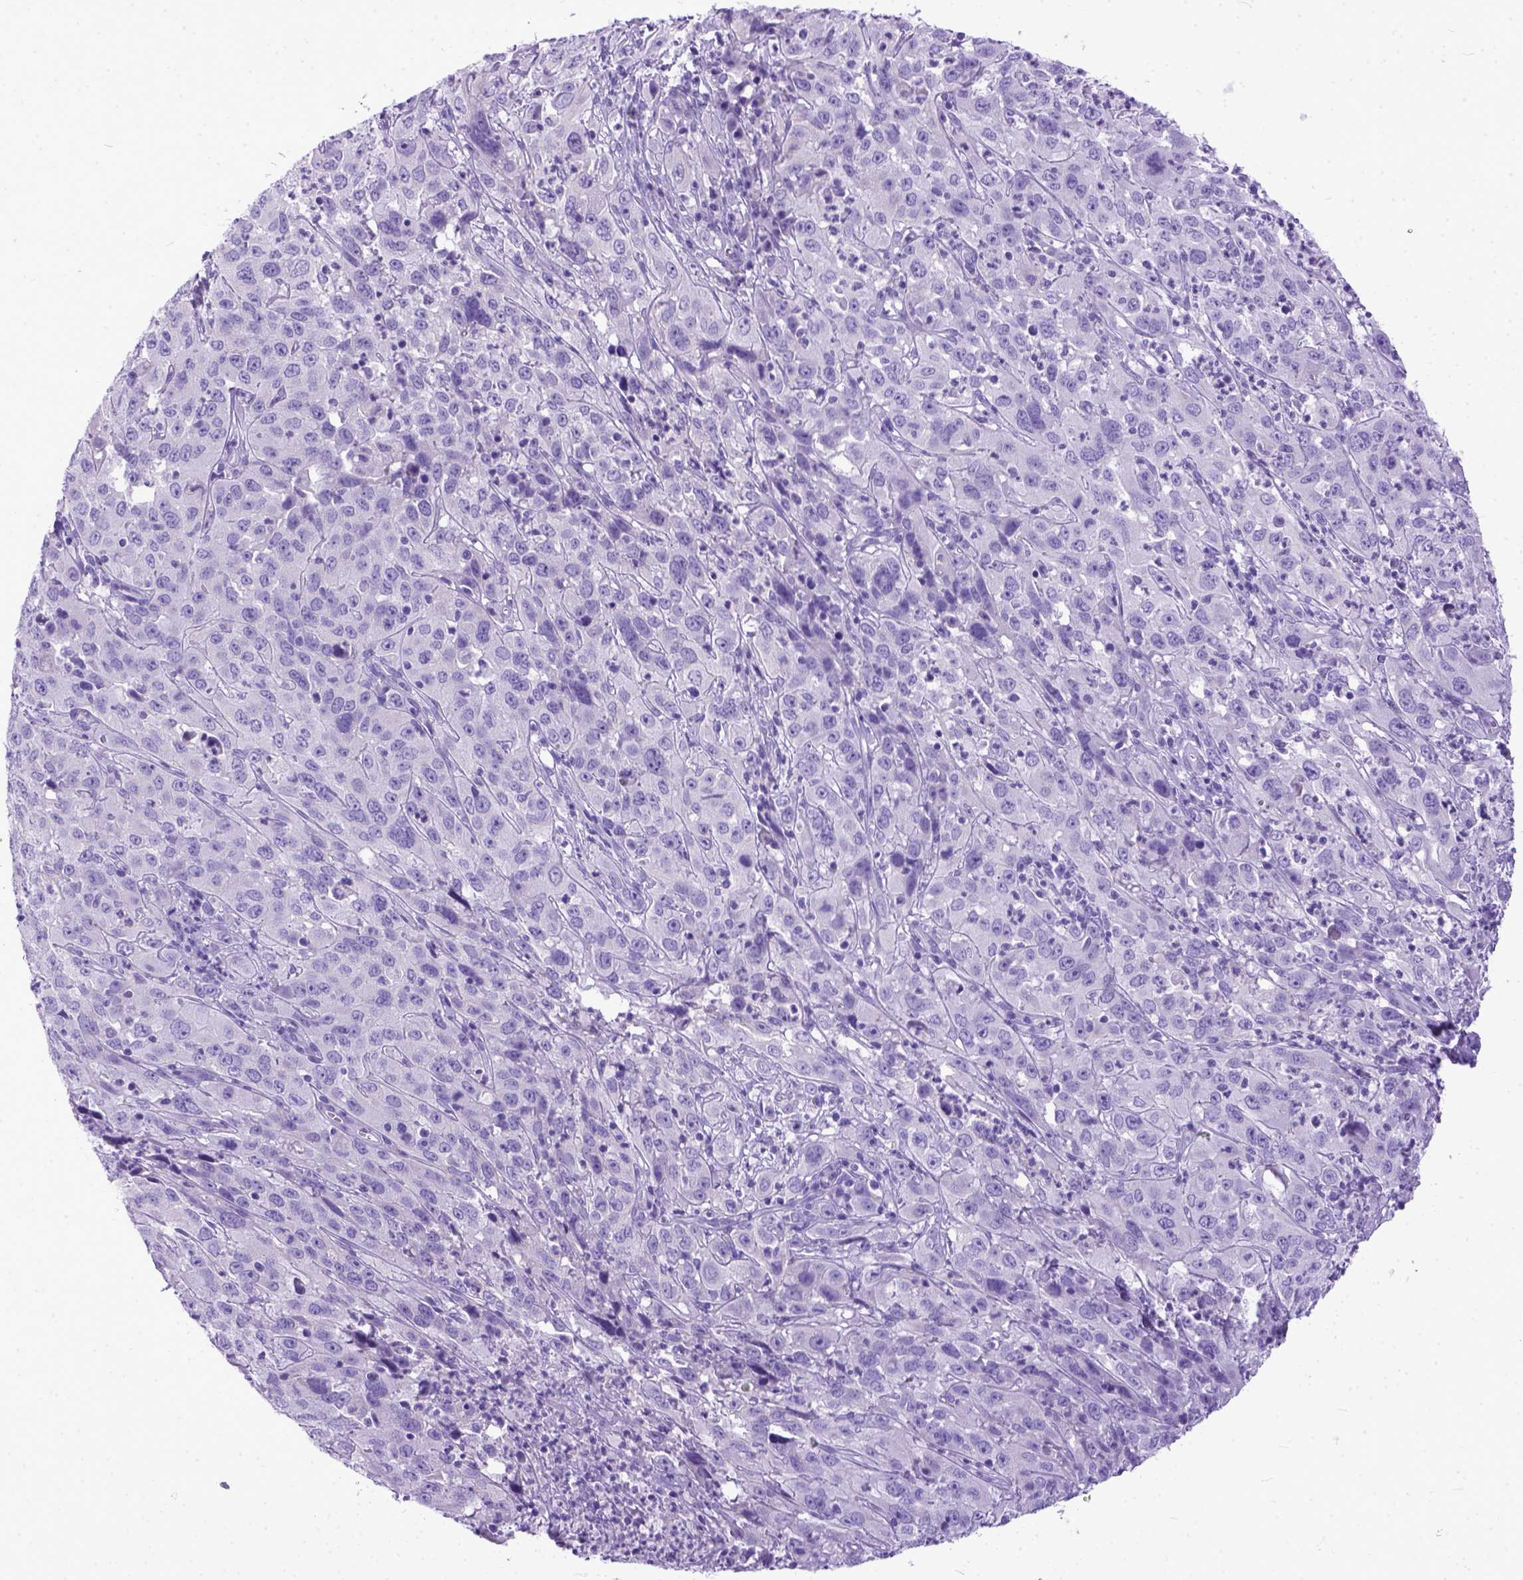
{"staining": {"intensity": "negative", "quantity": "none", "location": "none"}, "tissue": "cervical cancer", "cell_type": "Tumor cells", "image_type": "cancer", "snomed": [{"axis": "morphology", "description": "Squamous cell carcinoma, NOS"}, {"axis": "topography", "description": "Cervix"}], "caption": "IHC photomicrograph of neoplastic tissue: squamous cell carcinoma (cervical) stained with DAB exhibits no significant protein expression in tumor cells.", "gene": "PPL", "patient": {"sex": "female", "age": 32}}